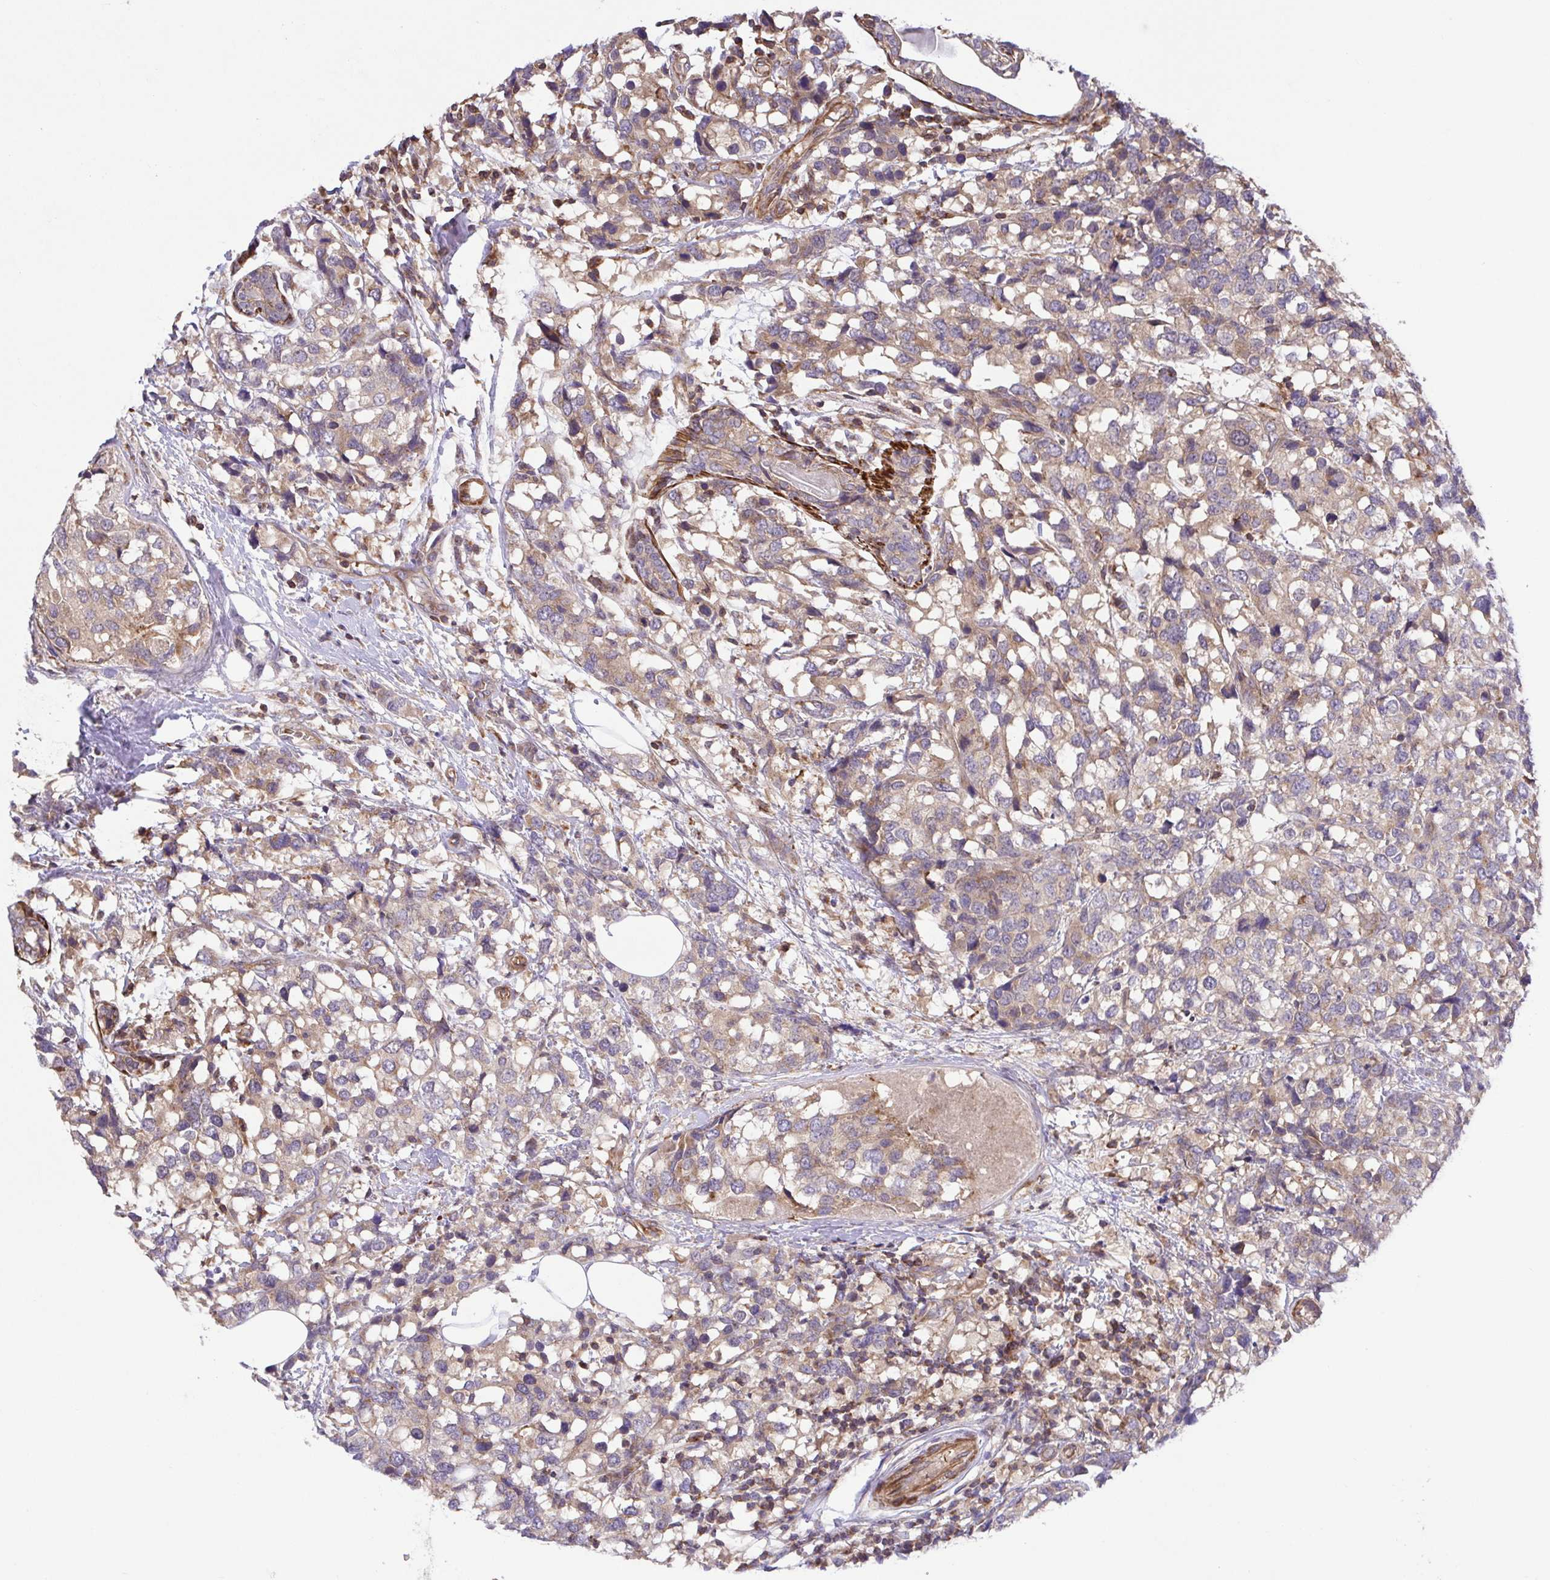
{"staining": {"intensity": "weak", "quantity": ">75%", "location": "cytoplasmic/membranous"}, "tissue": "breast cancer", "cell_type": "Tumor cells", "image_type": "cancer", "snomed": [{"axis": "morphology", "description": "Lobular carcinoma"}, {"axis": "topography", "description": "Breast"}], "caption": "About >75% of tumor cells in breast lobular carcinoma demonstrate weak cytoplasmic/membranous protein staining as visualized by brown immunohistochemical staining.", "gene": "IDE", "patient": {"sex": "female", "age": 59}}